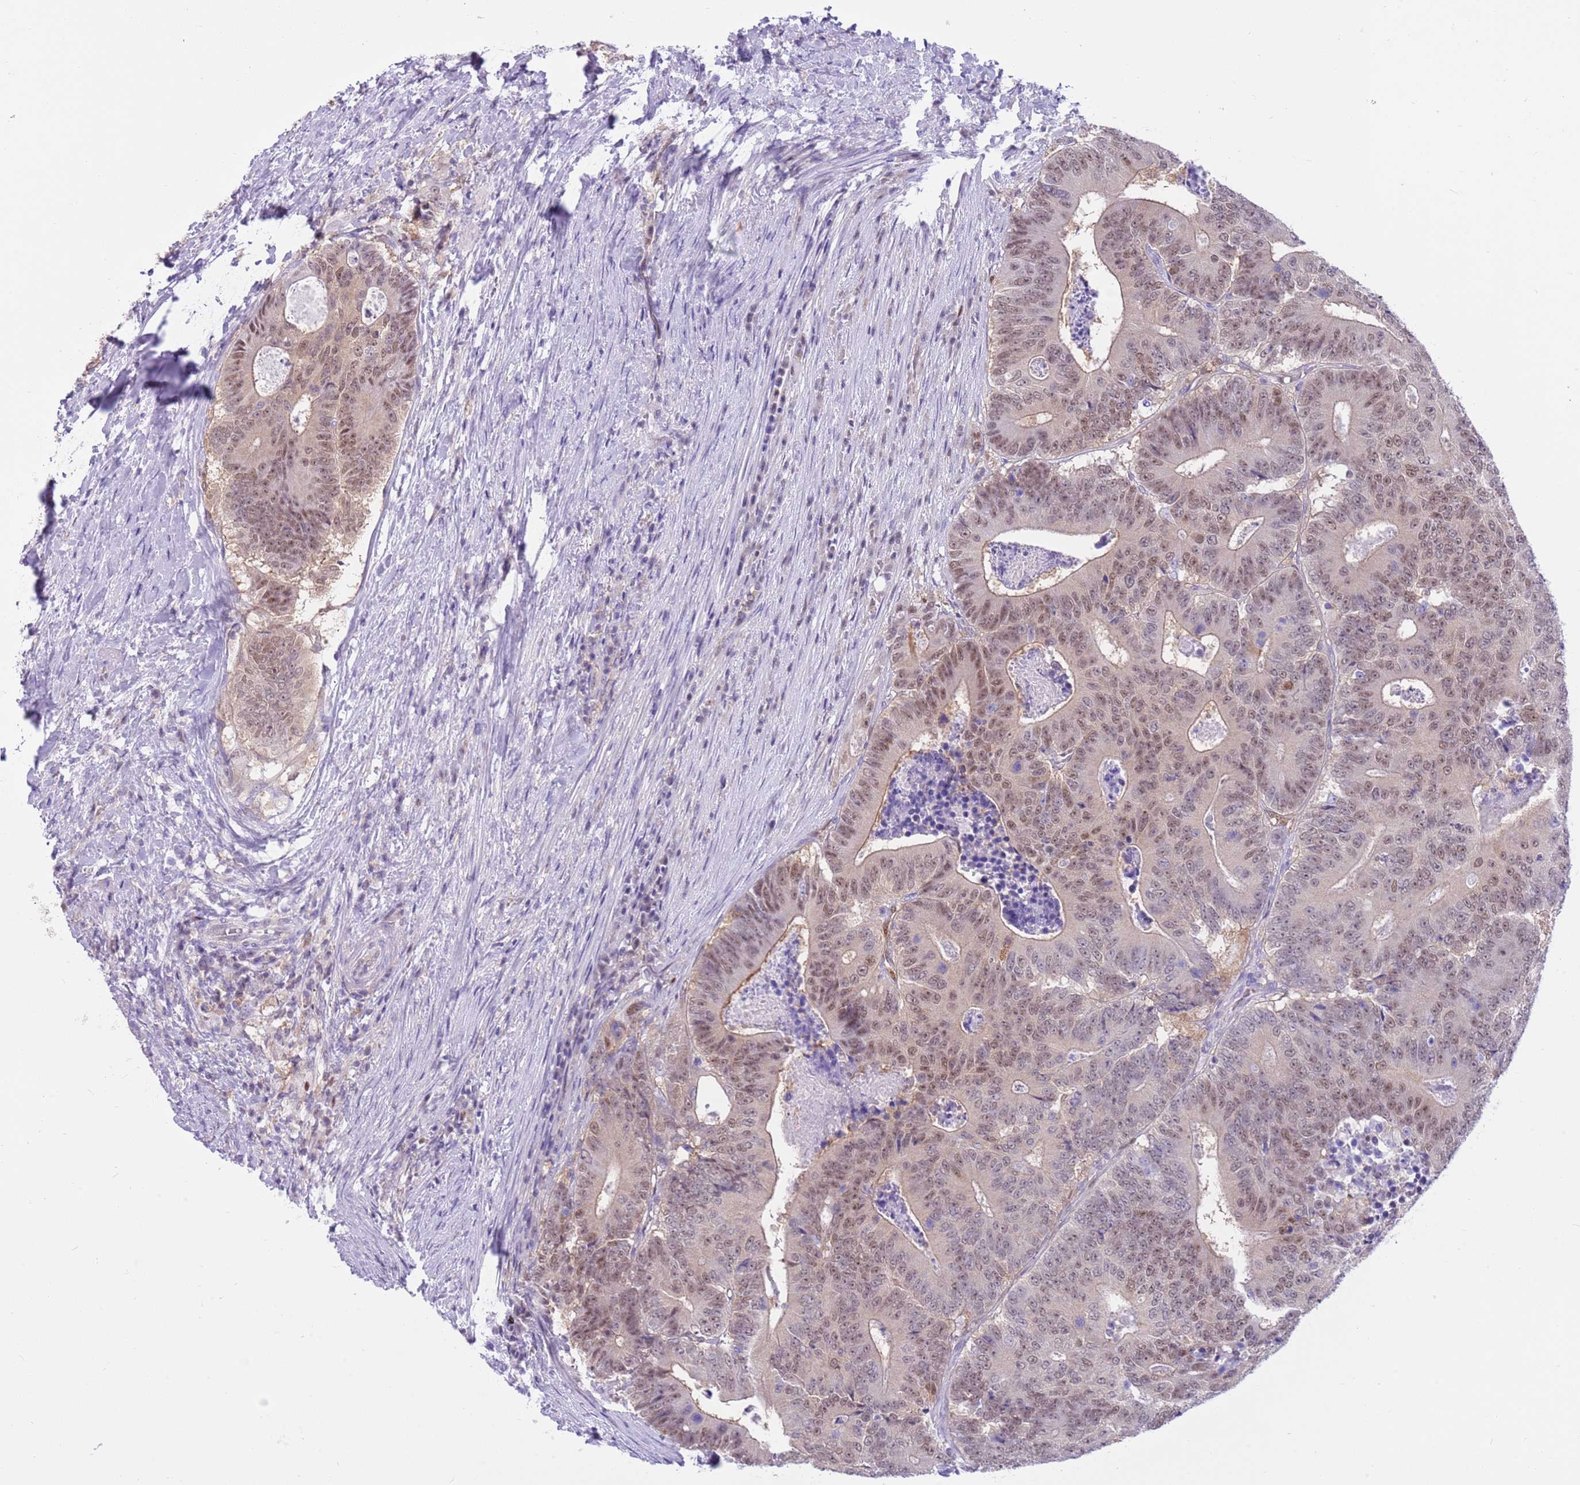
{"staining": {"intensity": "moderate", "quantity": ">75%", "location": "cytoplasmic/membranous,nuclear"}, "tissue": "colorectal cancer", "cell_type": "Tumor cells", "image_type": "cancer", "snomed": [{"axis": "morphology", "description": "Adenocarcinoma, NOS"}, {"axis": "topography", "description": "Colon"}], "caption": "Protein staining by IHC reveals moderate cytoplasmic/membranous and nuclear staining in approximately >75% of tumor cells in adenocarcinoma (colorectal).", "gene": "DDI2", "patient": {"sex": "male", "age": 83}}